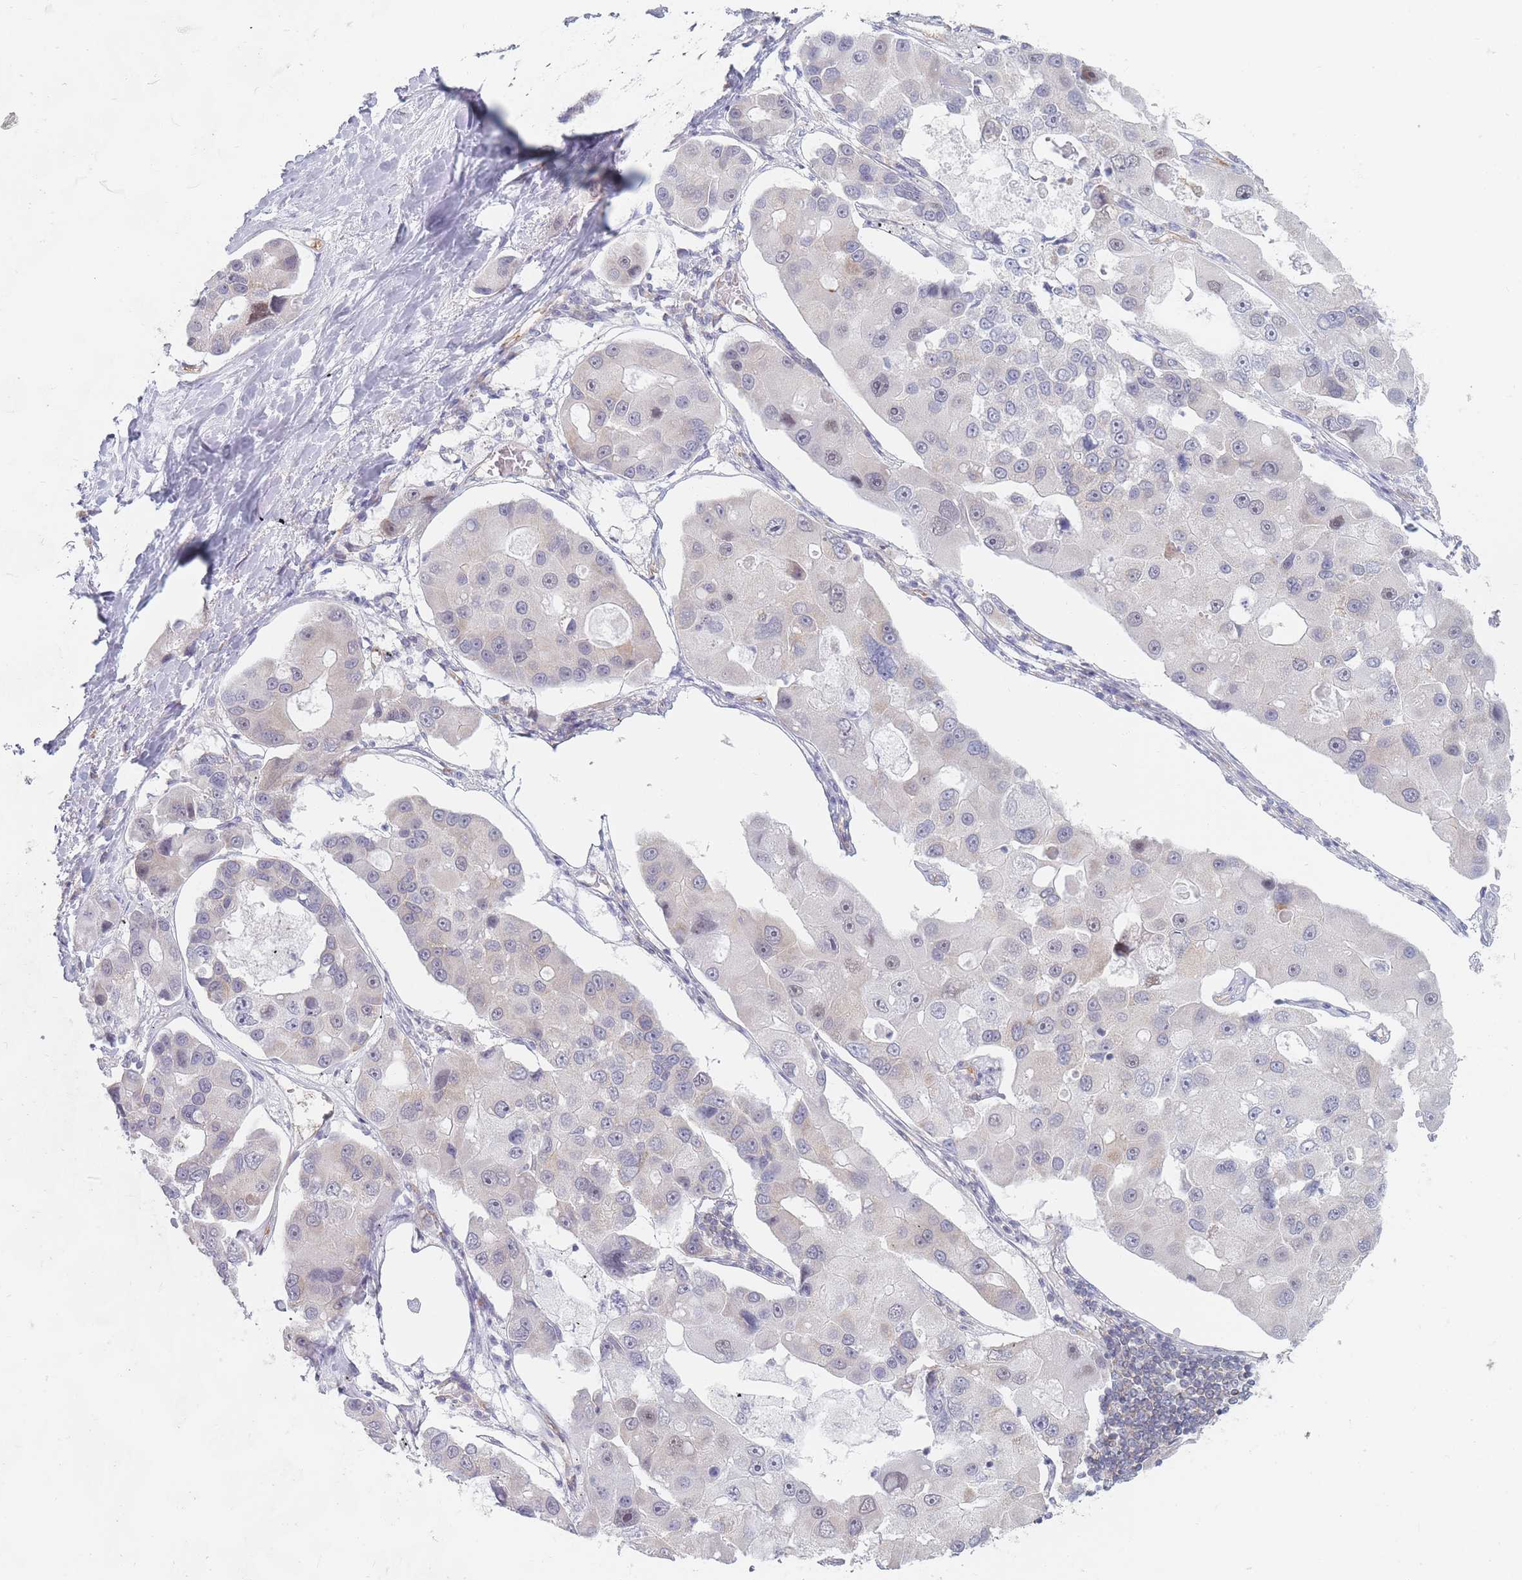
{"staining": {"intensity": "negative", "quantity": "none", "location": "none"}, "tissue": "lung cancer", "cell_type": "Tumor cells", "image_type": "cancer", "snomed": [{"axis": "morphology", "description": "Adenocarcinoma, NOS"}, {"axis": "topography", "description": "Lung"}], "caption": "An immunohistochemistry (IHC) photomicrograph of adenocarcinoma (lung) is shown. There is no staining in tumor cells of adenocarcinoma (lung).", "gene": "MAP1S", "patient": {"sex": "female", "age": 54}}